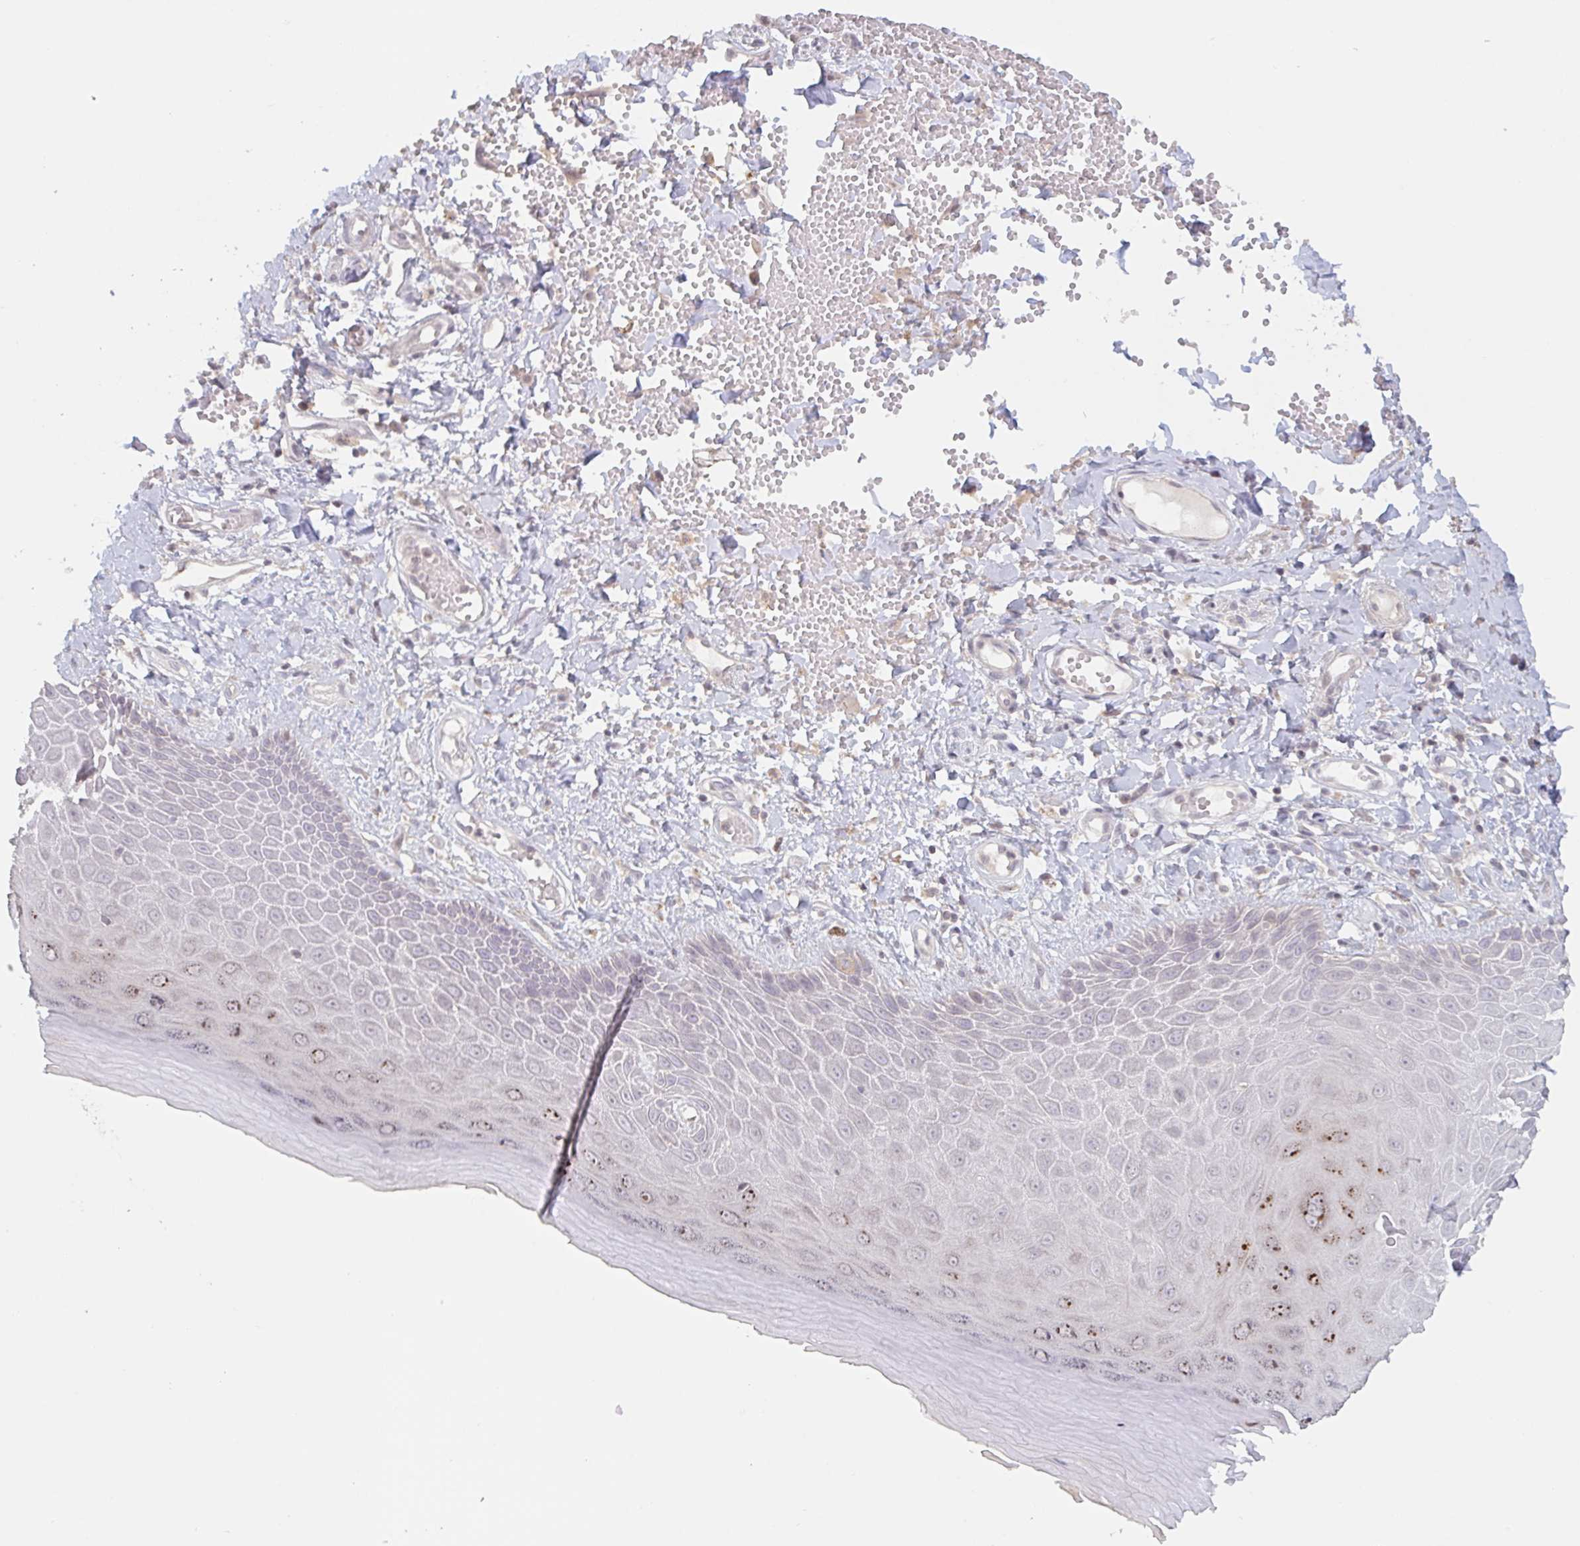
{"staining": {"intensity": "strong", "quantity": "<25%", "location": "cytoplasmic/membranous"}, "tissue": "skin", "cell_type": "Epidermal cells", "image_type": "normal", "snomed": [{"axis": "morphology", "description": "Normal tissue, NOS"}, {"axis": "topography", "description": "Anal"}, {"axis": "topography", "description": "Peripheral nerve tissue"}], "caption": "Immunohistochemistry (IHC) image of unremarkable skin: skin stained using IHC reveals medium levels of strong protein expression localized specifically in the cytoplasmic/membranous of epidermal cells, appearing as a cytoplasmic/membranous brown color.", "gene": "DCST1", "patient": {"sex": "male", "age": 78}}